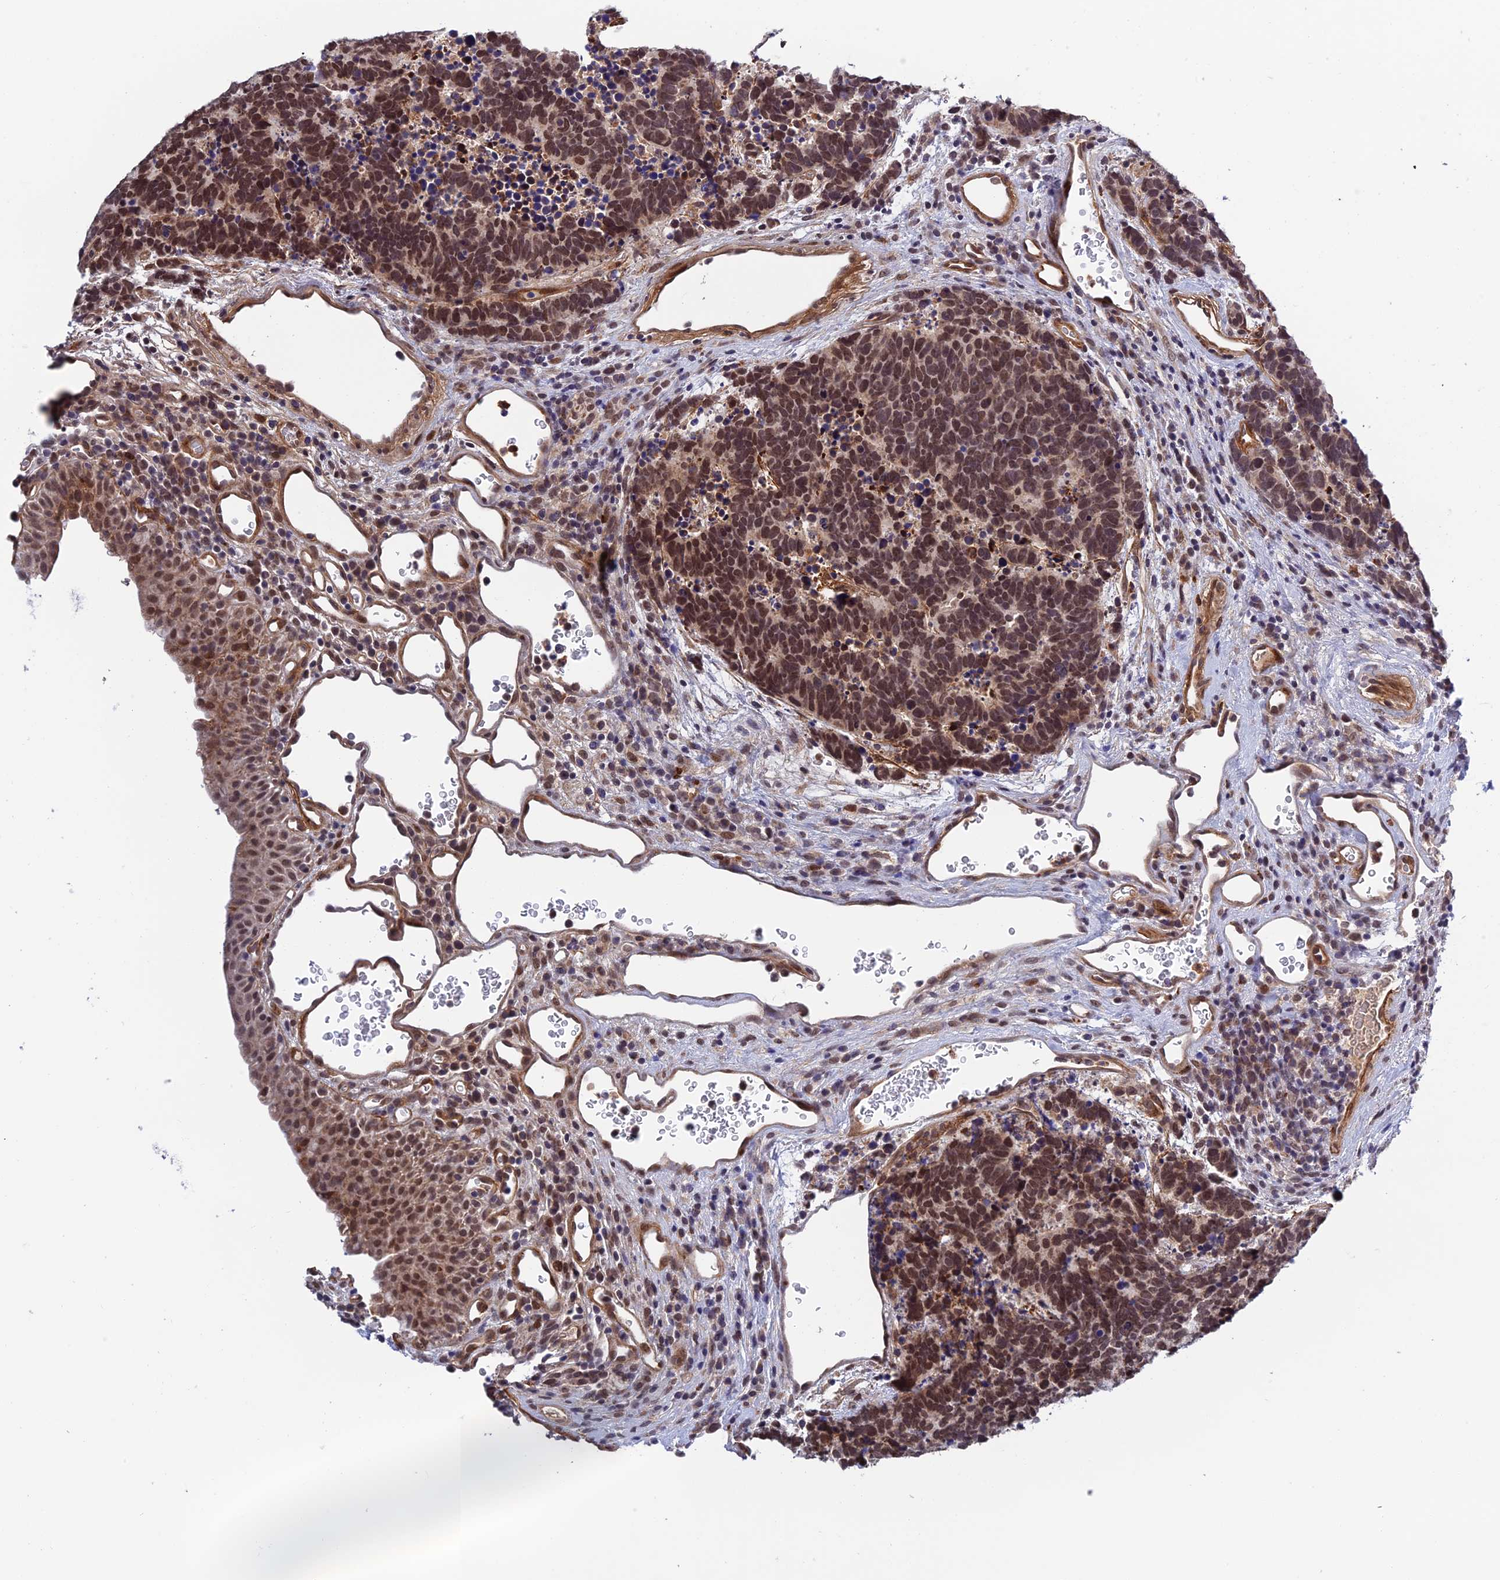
{"staining": {"intensity": "moderate", "quantity": ">75%", "location": "nuclear"}, "tissue": "carcinoid", "cell_type": "Tumor cells", "image_type": "cancer", "snomed": [{"axis": "morphology", "description": "Carcinoma, NOS"}, {"axis": "morphology", "description": "Carcinoid, malignant, NOS"}, {"axis": "topography", "description": "Urinary bladder"}], "caption": "Human carcinoma stained with a protein marker shows moderate staining in tumor cells.", "gene": "REXO1", "patient": {"sex": "male", "age": 57}}